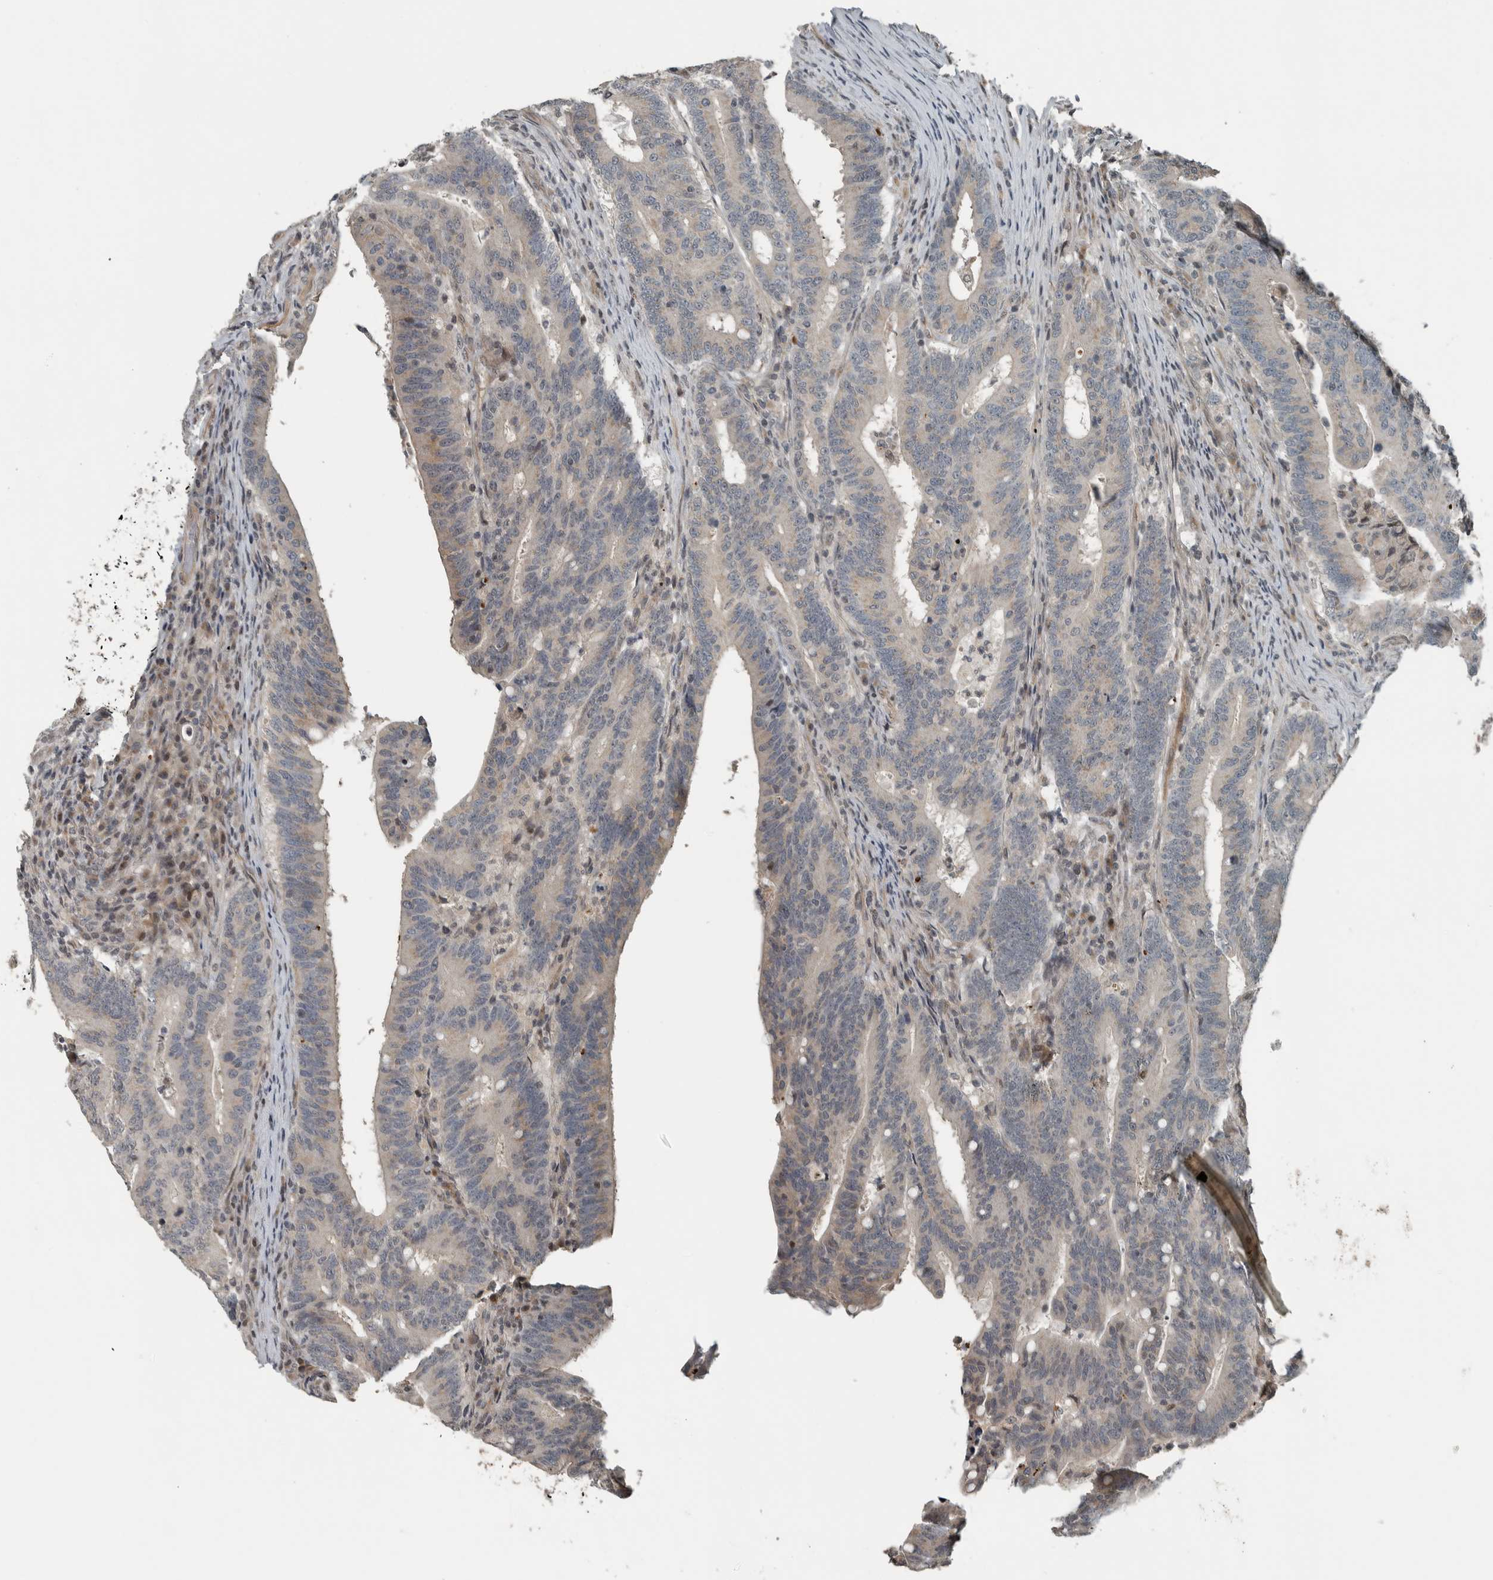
{"staining": {"intensity": "weak", "quantity": "<25%", "location": "cytoplasmic/membranous"}, "tissue": "colorectal cancer", "cell_type": "Tumor cells", "image_type": "cancer", "snomed": [{"axis": "morphology", "description": "Adenocarcinoma, NOS"}, {"axis": "topography", "description": "Colon"}], "caption": "This is a histopathology image of immunohistochemistry (IHC) staining of colorectal cancer (adenocarcinoma), which shows no positivity in tumor cells.", "gene": "NAPG", "patient": {"sex": "female", "age": 66}}